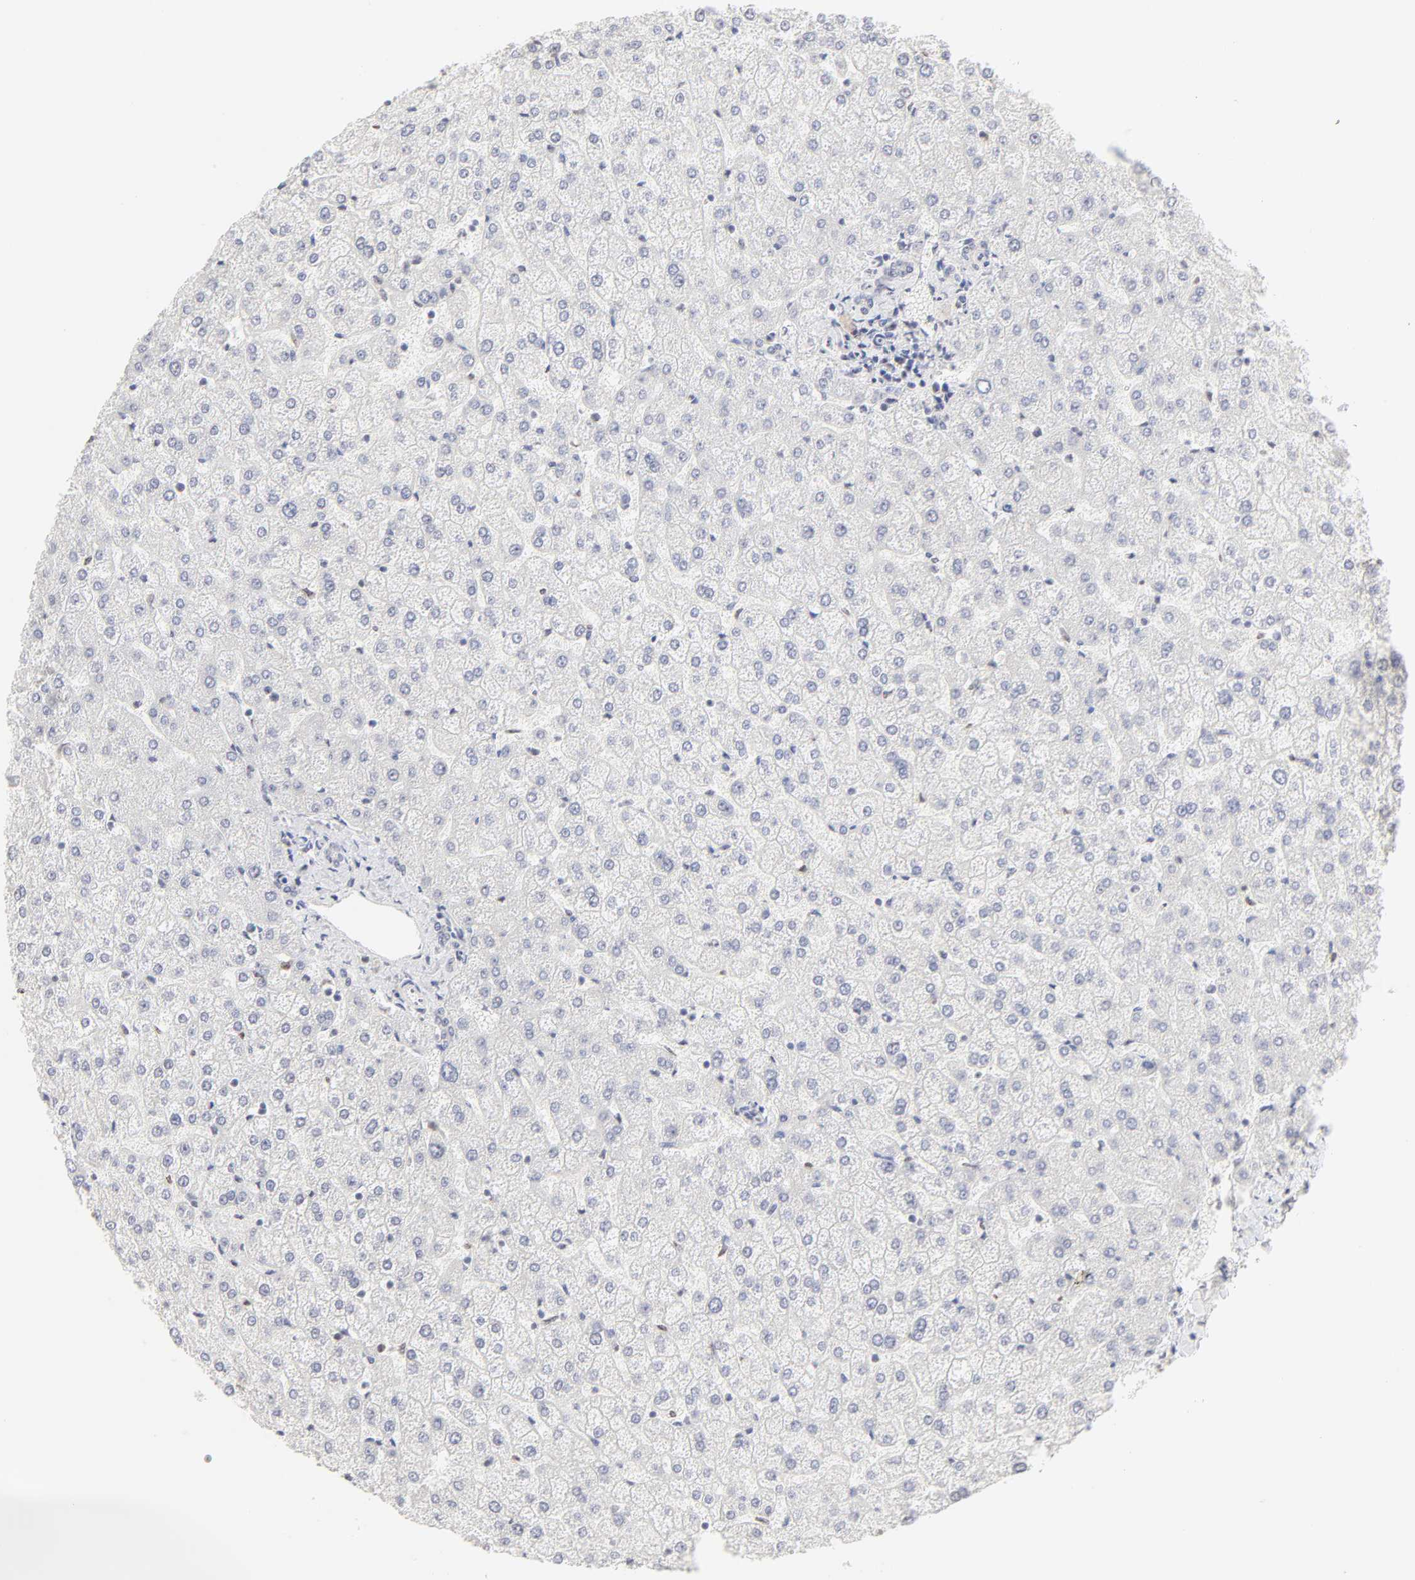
{"staining": {"intensity": "negative", "quantity": "none", "location": "none"}, "tissue": "liver", "cell_type": "Cholangiocytes", "image_type": "normal", "snomed": [{"axis": "morphology", "description": "Normal tissue, NOS"}, {"axis": "topography", "description": "Liver"}], "caption": "Cholangiocytes show no significant protein positivity in benign liver.", "gene": "NFIL3", "patient": {"sex": "female", "age": 32}}